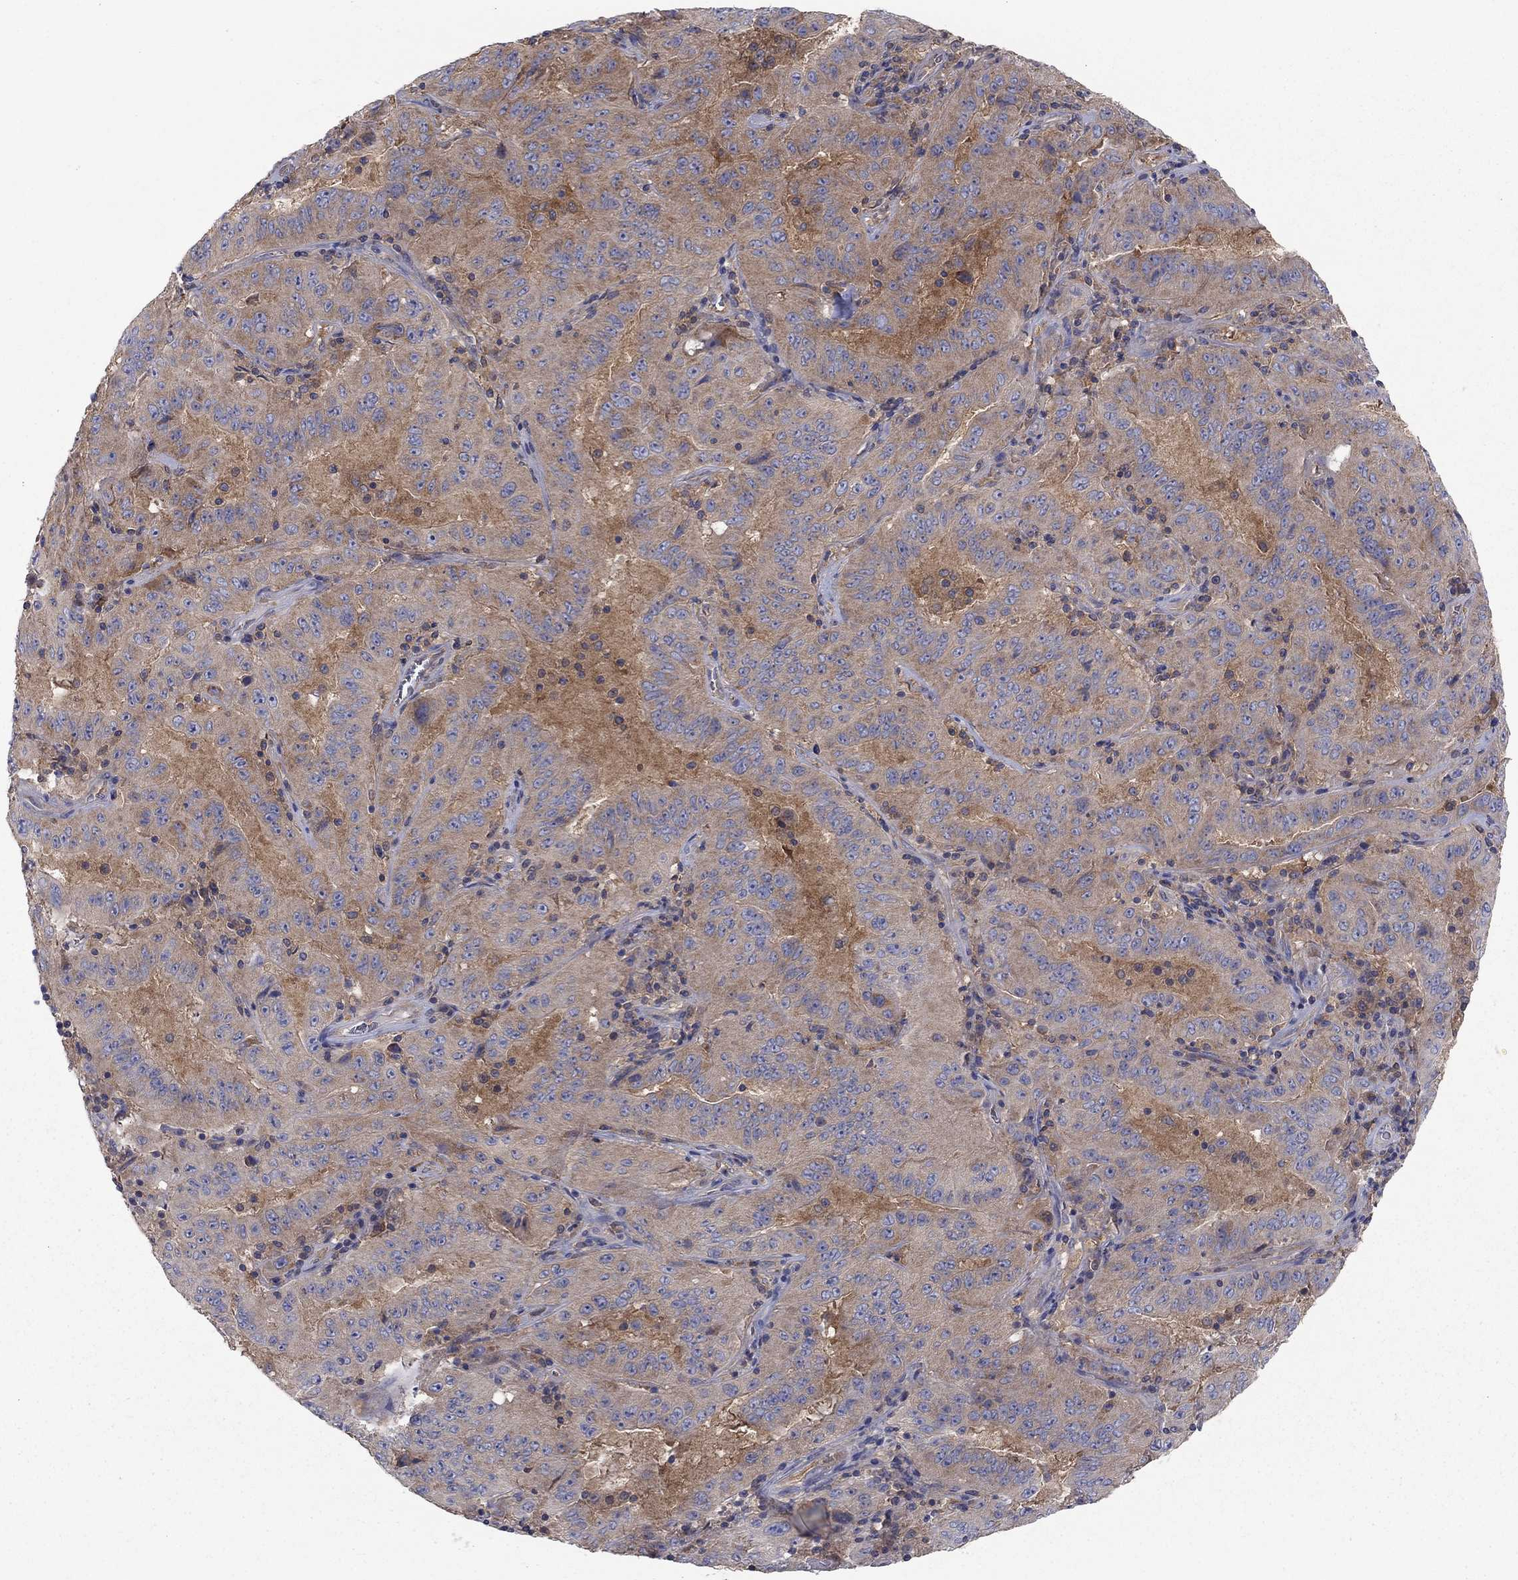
{"staining": {"intensity": "negative", "quantity": "none", "location": "none"}, "tissue": "pancreatic cancer", "cell_type": "Tumor cells", "image_type": "cancer", "snomed": [{"axis": "morphology", "description": "Adenocarcinoma, NOS"}, {"axis": "topography", "description": "Pancreas"}], "caption": "There is no significant staining in tumor cells of pancreatic cancer. Nuclei are stained in blue.", "gene": "RNF123", "patient": {"sex": "male", "age": 63}}